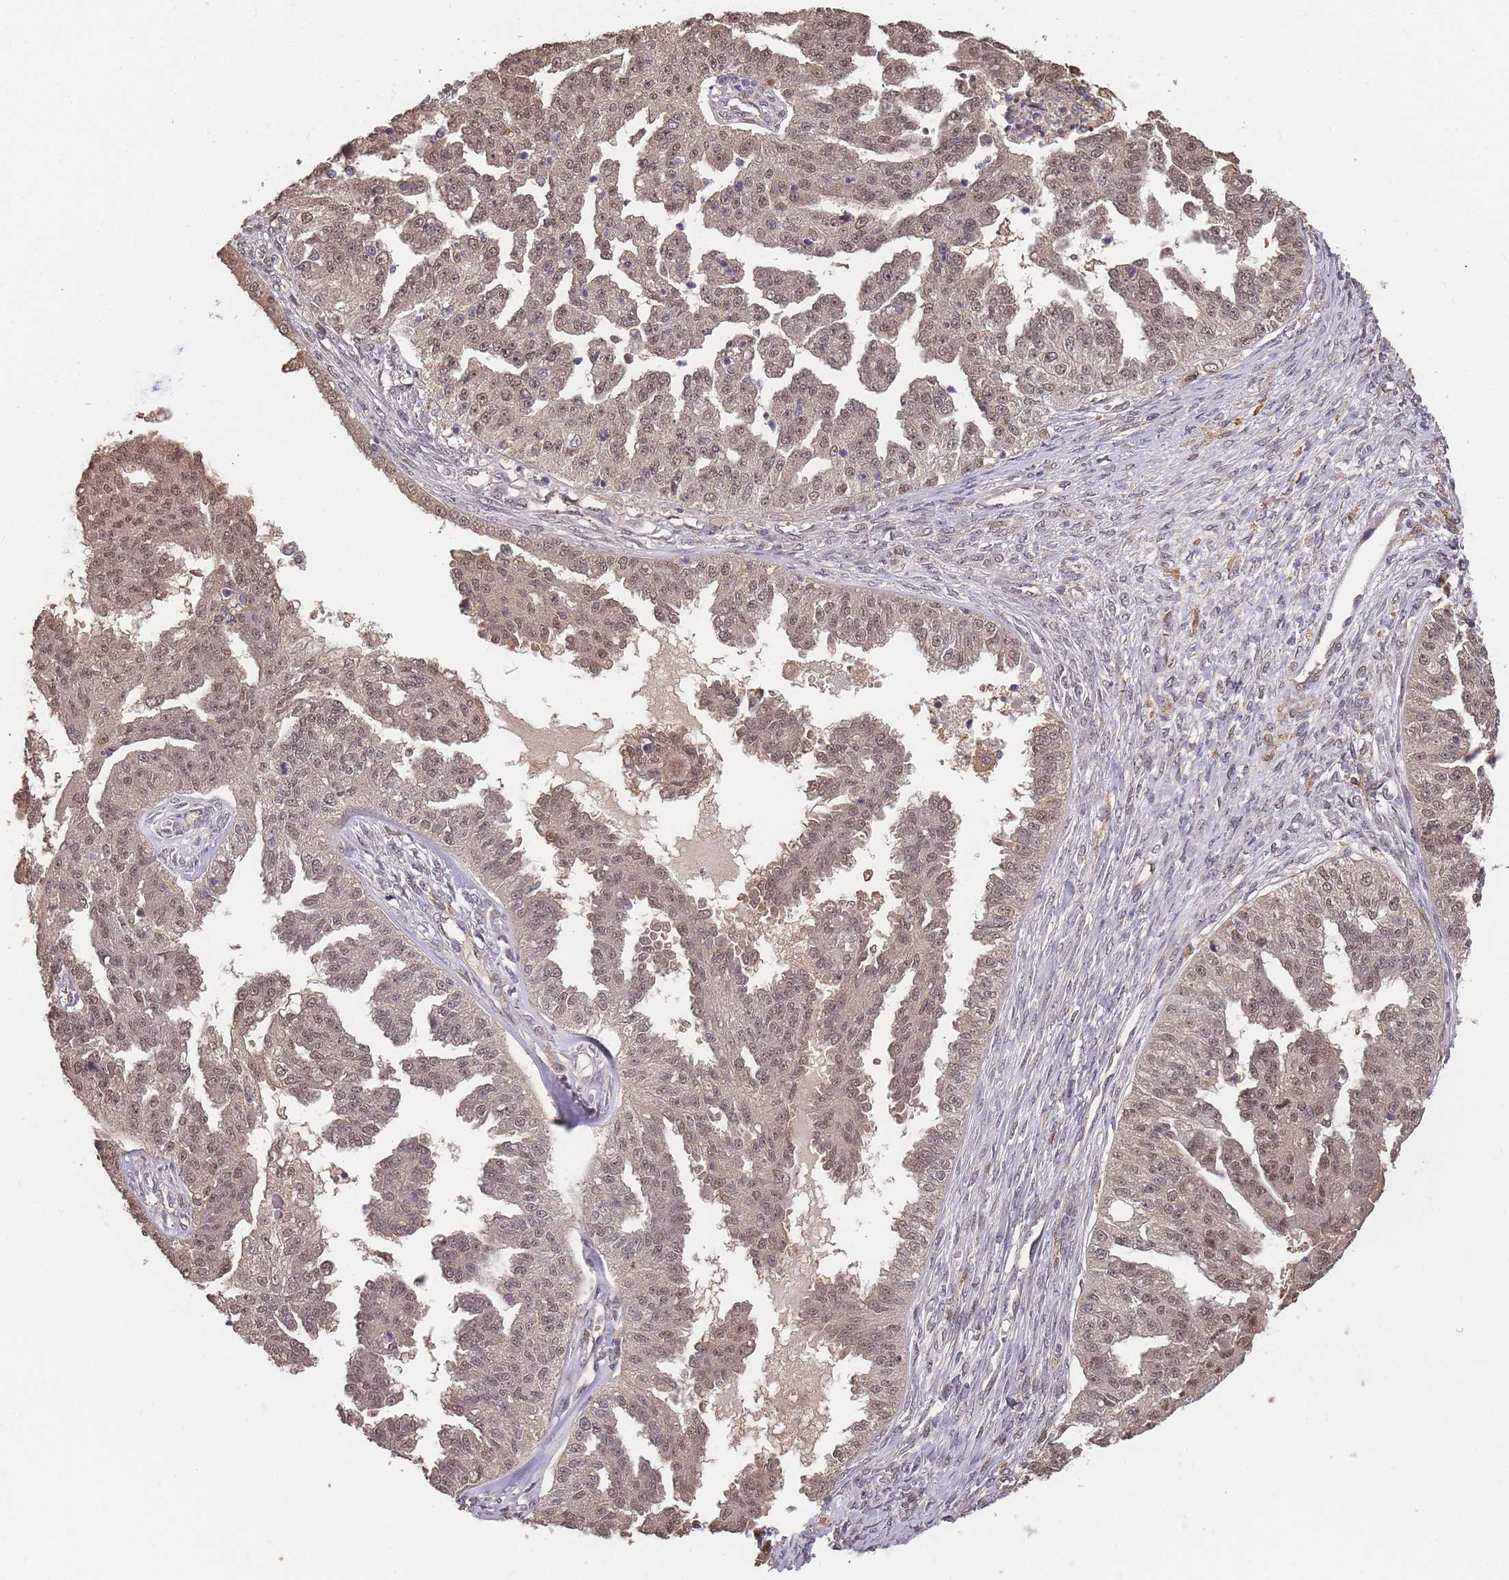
{"staining": {"intensity": "weak", "quantity": ">75%", "location": "nuclear"}, "tissue": "ovarian cancer", "cell_type": "Tumor cells", "image_type": "cancer", "snomed": [{"axis": "morphology", "description": "Cystadenocarcinoma, serous, NOS"}, {"axis": "topography", "description": "Ovary"}], "caption": "Human ovarian cancer stained with a brown dye shows weak nuclear positive positivity in approximately >75% of tumor cells.", "gene": "CDKN2AIPNL", "patient": {"sex": "female", "age": 58}}